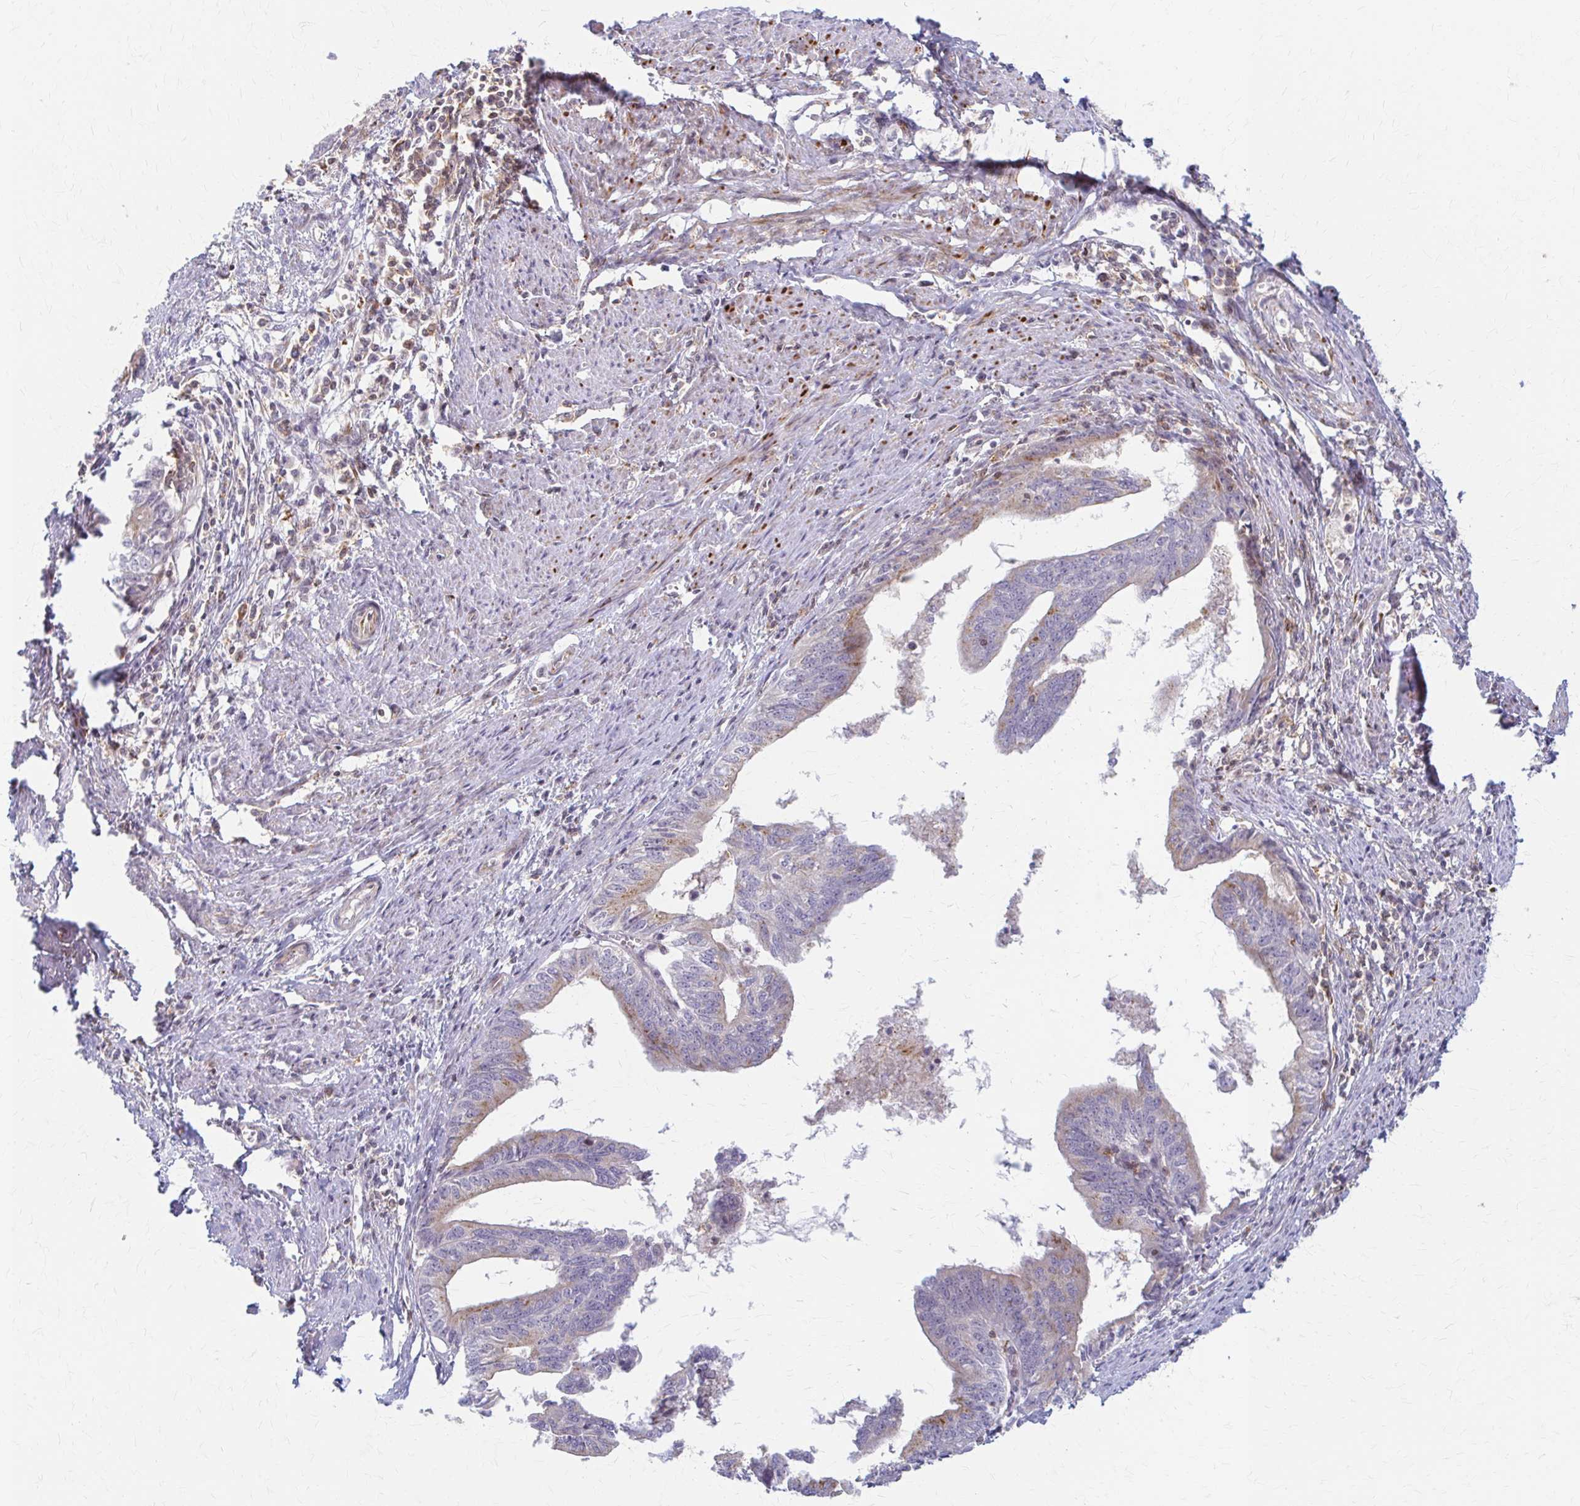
{"staining": {"intensity": "weak", "quantity": "<25%", "location": "cytoplasmic/membranous"}, "tissue": "endometrial cancer", "cell_type": "Tumor cells", "image_type": "cancer", "snomed": [{"axis": "morphology", "description": "Adenocarcinoma, NOS"}, {"axis": "topography", "description": "Endometrium"}], "caption": "Human endometrial cancer stained for a protein using immunohistochemistry (IHC) reveals no positivity in tumor cells.", "gene": "ARHGAP35", "patient": {"sex": "female", "age": 65}}